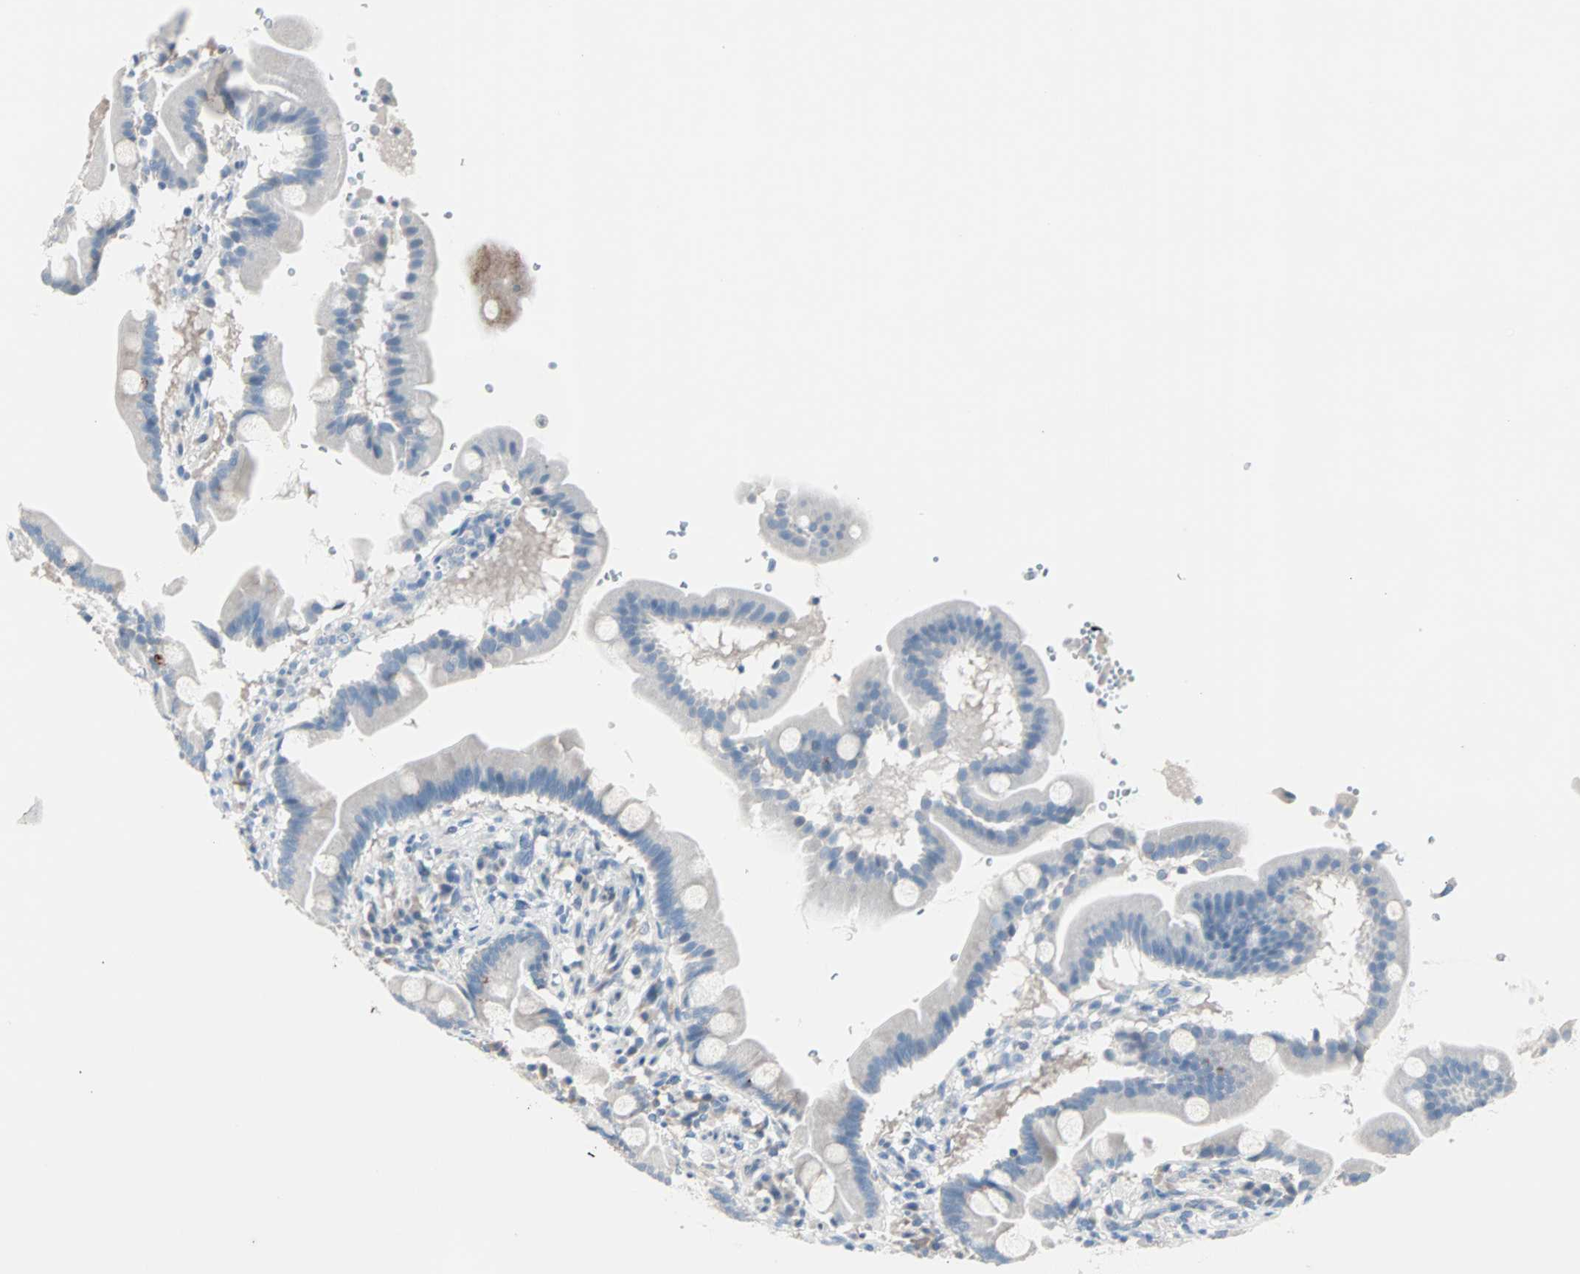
{"staining": {"intensity": "moderate", "quantity": "<25%", "location": "cytoplasmic/membranous"}, "tissue": "duodenum", "cell_type": "Glandular cells", "image_type": "normal", "snomed": [{"axis": "morphology", "description": "Normal tissue, NOS"}, {"axis": "topography", "description": "Duodenum"}], "caption": "The immunohistochemical stain shows moderate cytoplasmic/membranous staining in glandular cells of unremarkable duodenum. The protein is shown in brown color, while the nuclei are stained blue.", "gene": "NEFH", "patient": {"sex": "male", "age": 50}}